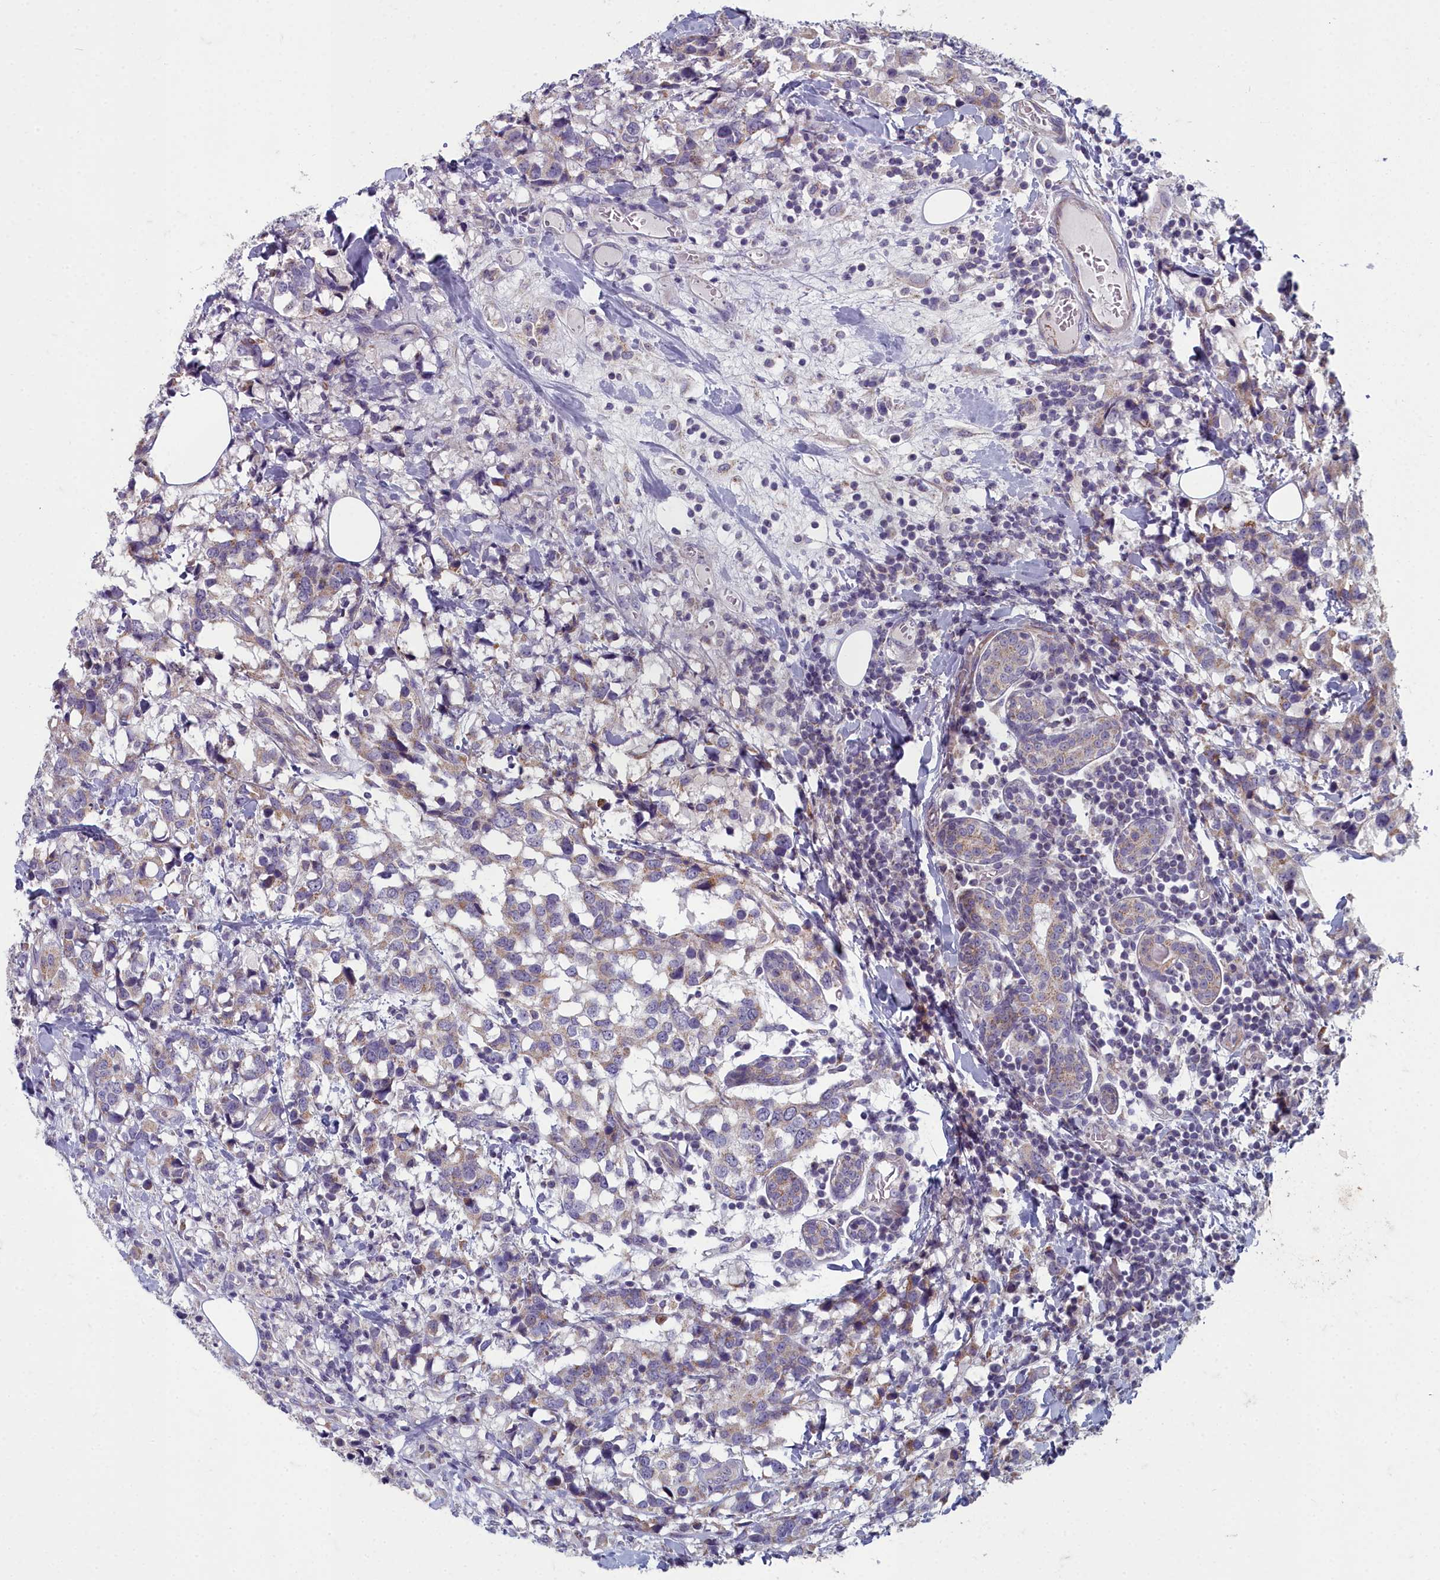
{"staining": {"intensity": "weak", "quantity": "<25%", "location": "cytoplasmic/membranous"}, "tissue": "breast cancer", "cell_type": "Tumor cells", "image_type": "cancer", "snomed": [{"axis": "morphology", "description": "Lobular carcinoma"}, {"axis": "topography", "description": "Breast"}], "caption": "Lobular carcinoma (breast) stained for a protein using immunohistochemistry (IHC) displays no expression tumor cells.", "gene": "INSYN2A", "patient": {"sex": "female", "age": 59}}